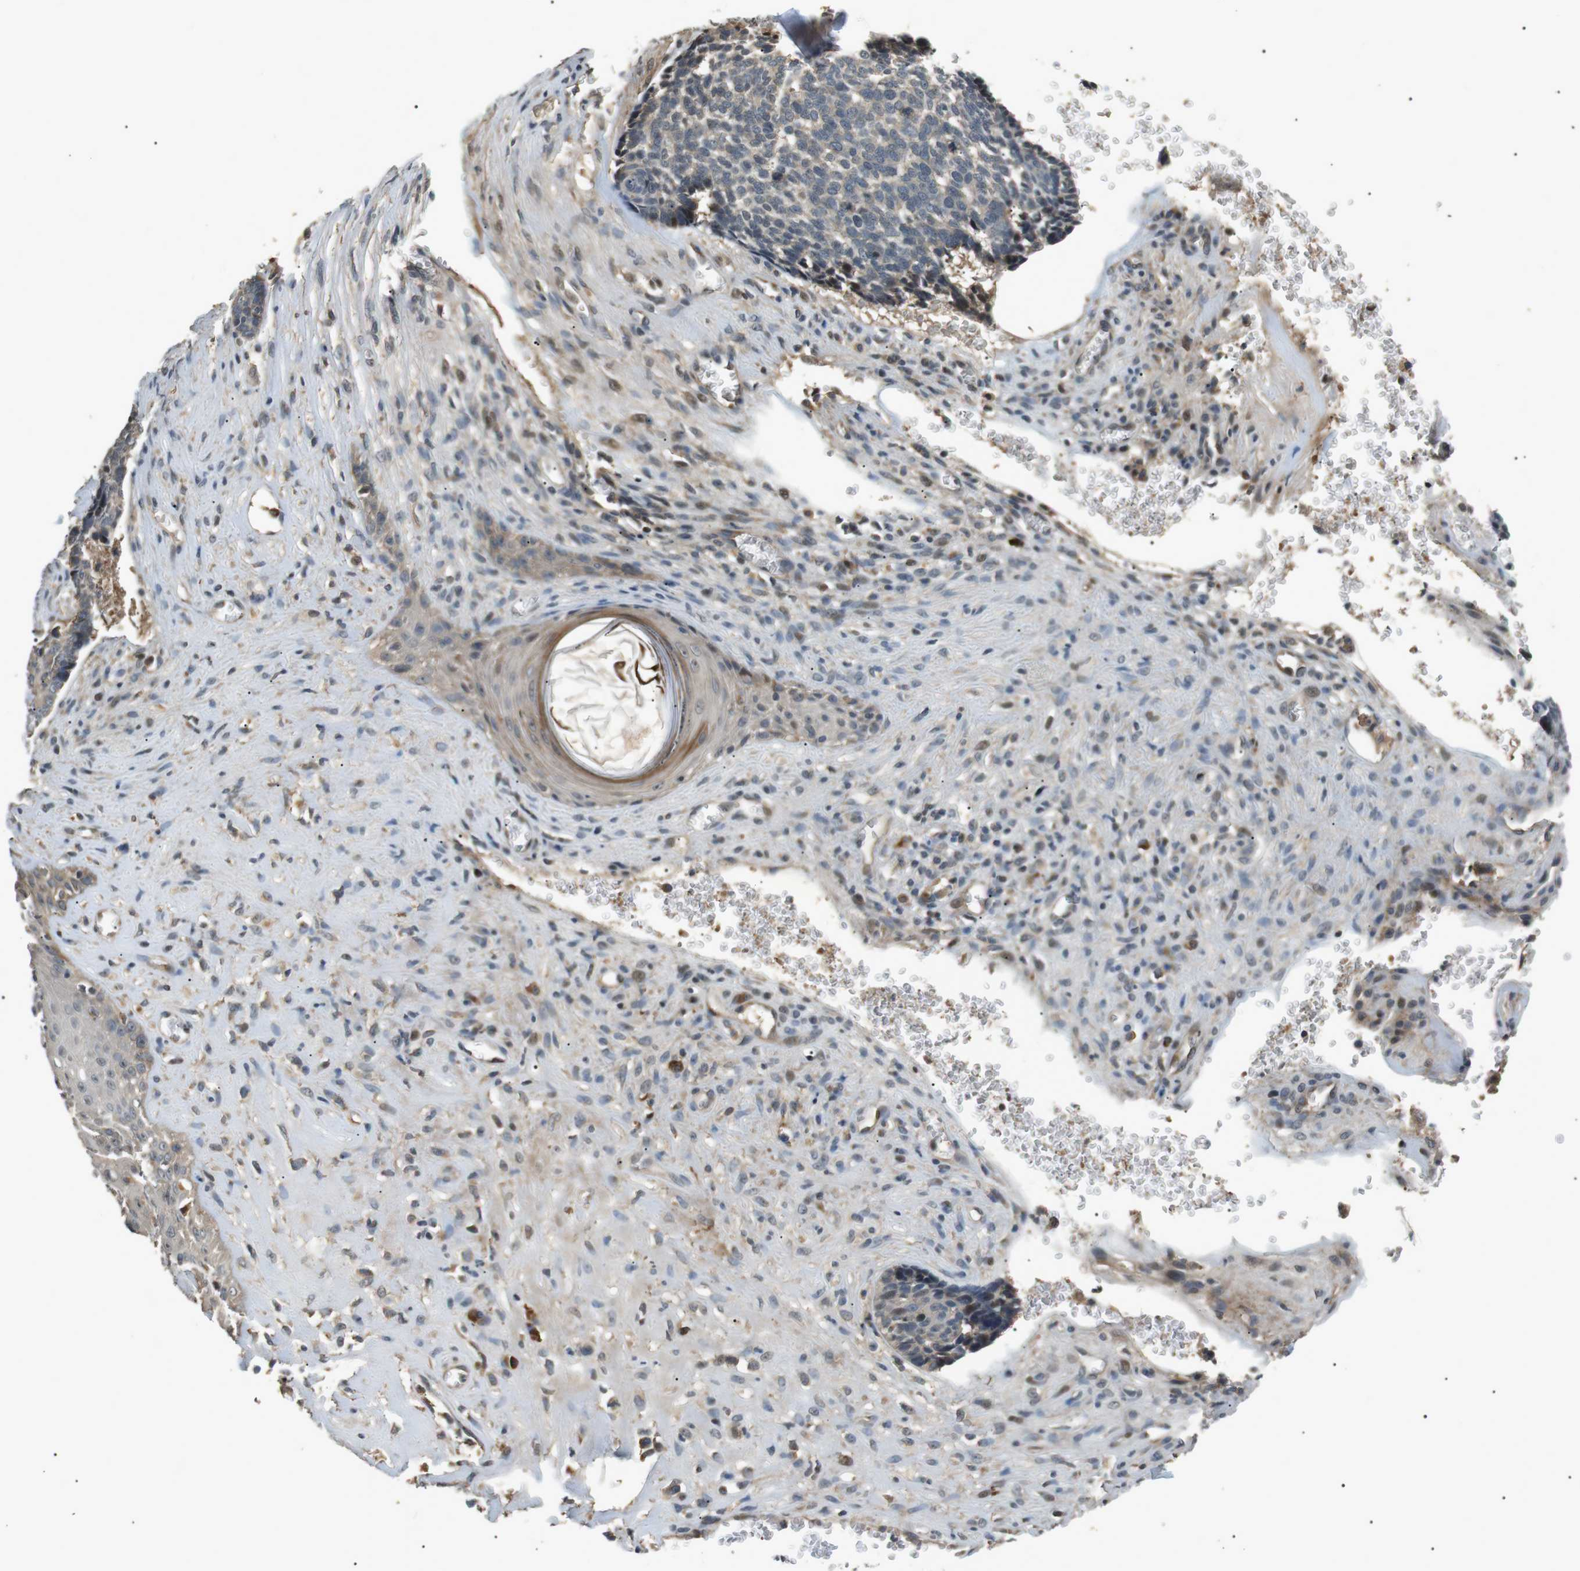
{"staining": {"intensity": "negative", "quantity": "none", "location": "none"}, "tissue": "skin cancer", "cell_type": "Tumor cells", "image_type": "cancer", "snomed": [{"axis": "morphology", "description": "Basal cell carcinoma"}, {"axis": "topography", "description": "Skin"}], "caption": "High magnification brightfield microscopy of skin basal cell carcinoma stained with DAB (brown) and counterstained with hematoxylin (blue): tumor cells show no significant expression. (Immunohistochemistry (ihc), brightfield microscopy, high magnification).", "gene": "HSPA13", "patient": {"sex": "male", "age": 84}}